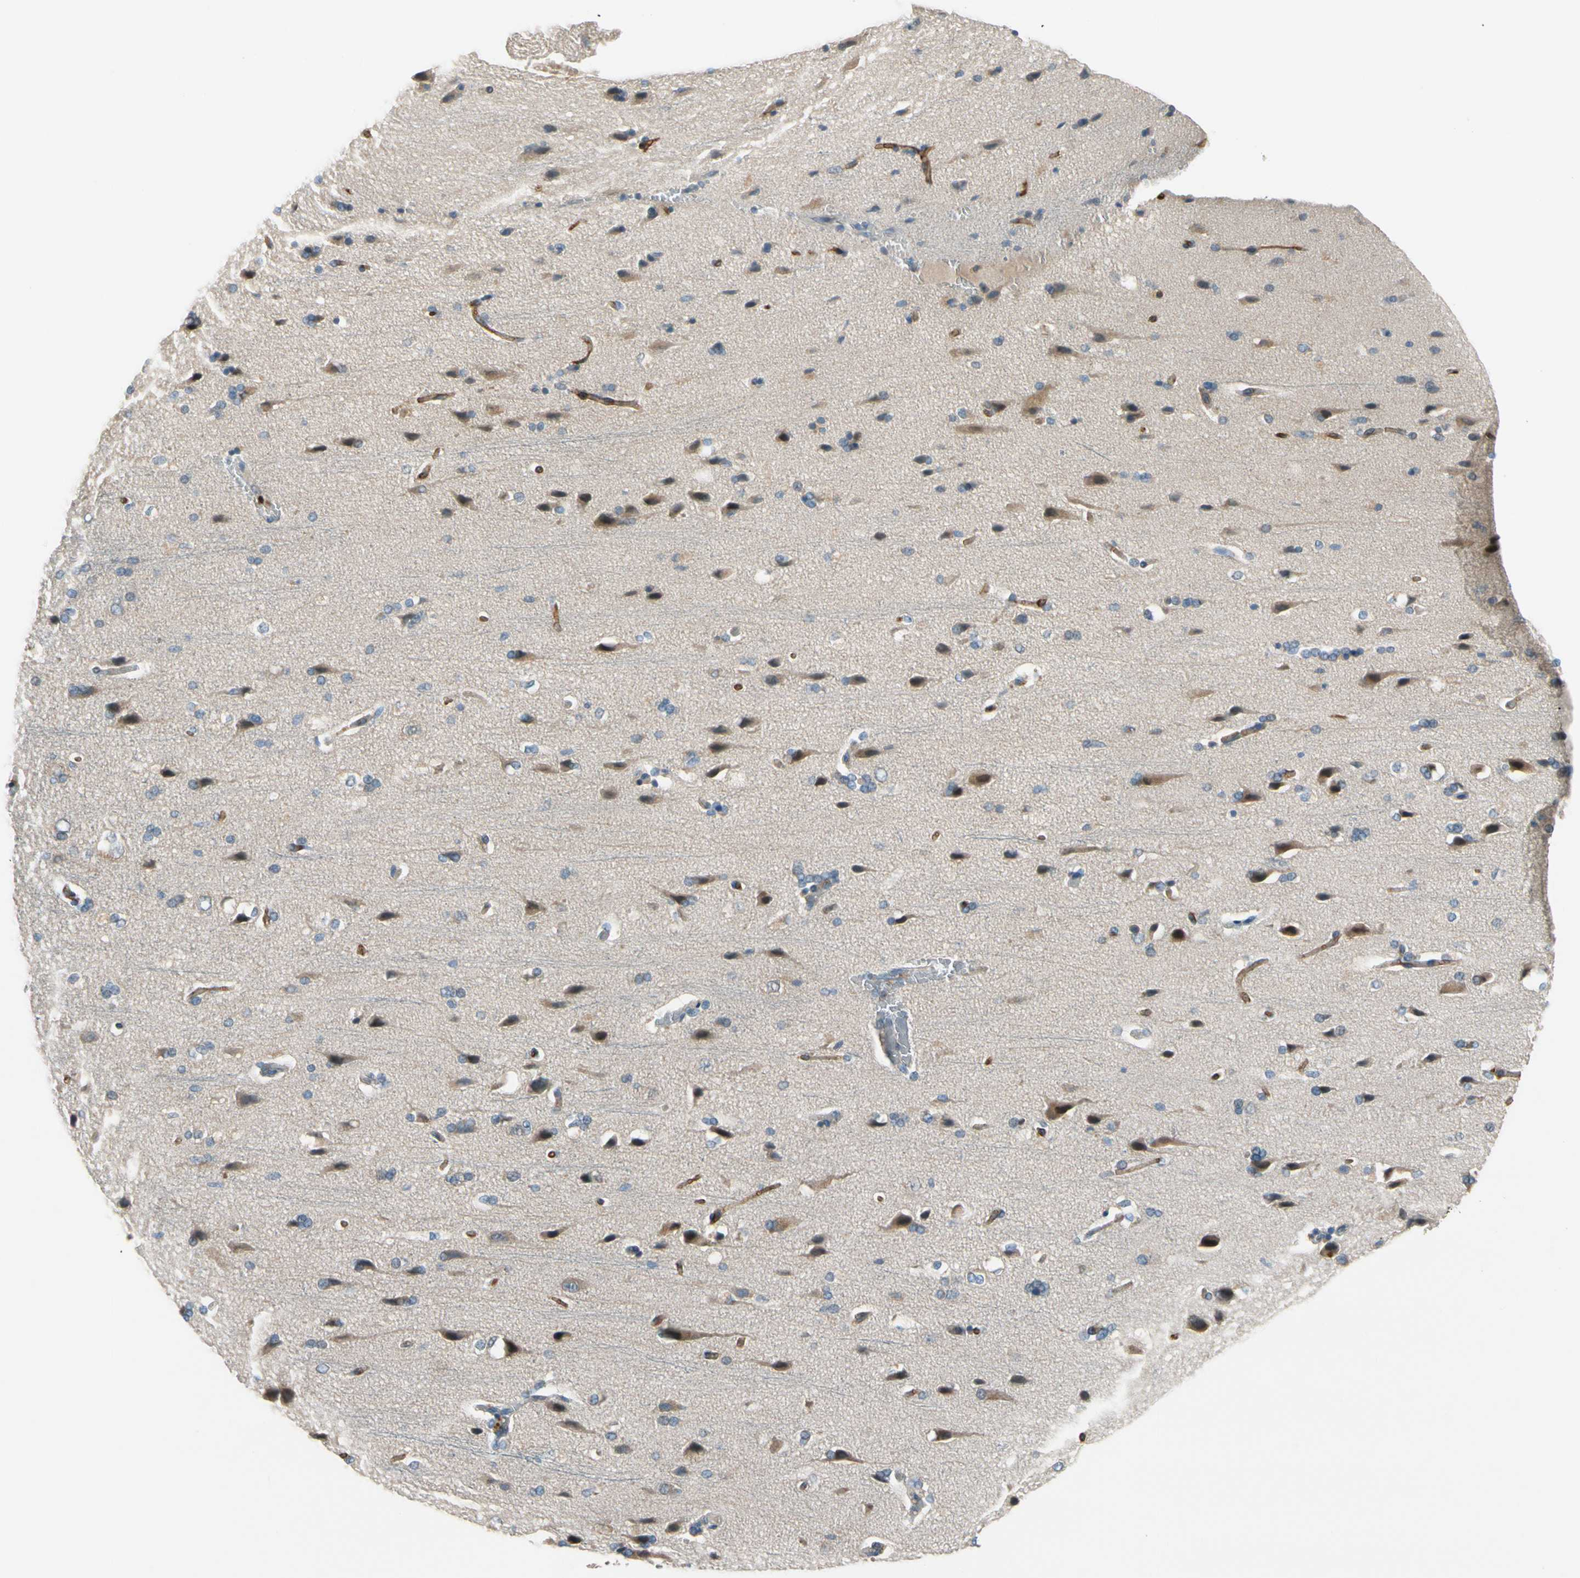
{"staining": {"intensity": "moderate", "quantity": ">75%", "location": "cytoplasmic/membranous"}, "tissue": "cerebral cortex", "cell_type": "Endothelial cells", "image_type": "normal", "snomed": [{"axis": "morphology", "description": "Normal tissue, NOS"}, {"axis": "topography", "description": "Cerebral cortex"}], "caption": "Immunohistochemical staining of normal human cerebral cortex reveals moderate cytoplasmic/membranous protein positivity in about >75% of endothelial cells.", "gene": "CFAP36", "patient": {"sex": "male", "age": 62}}